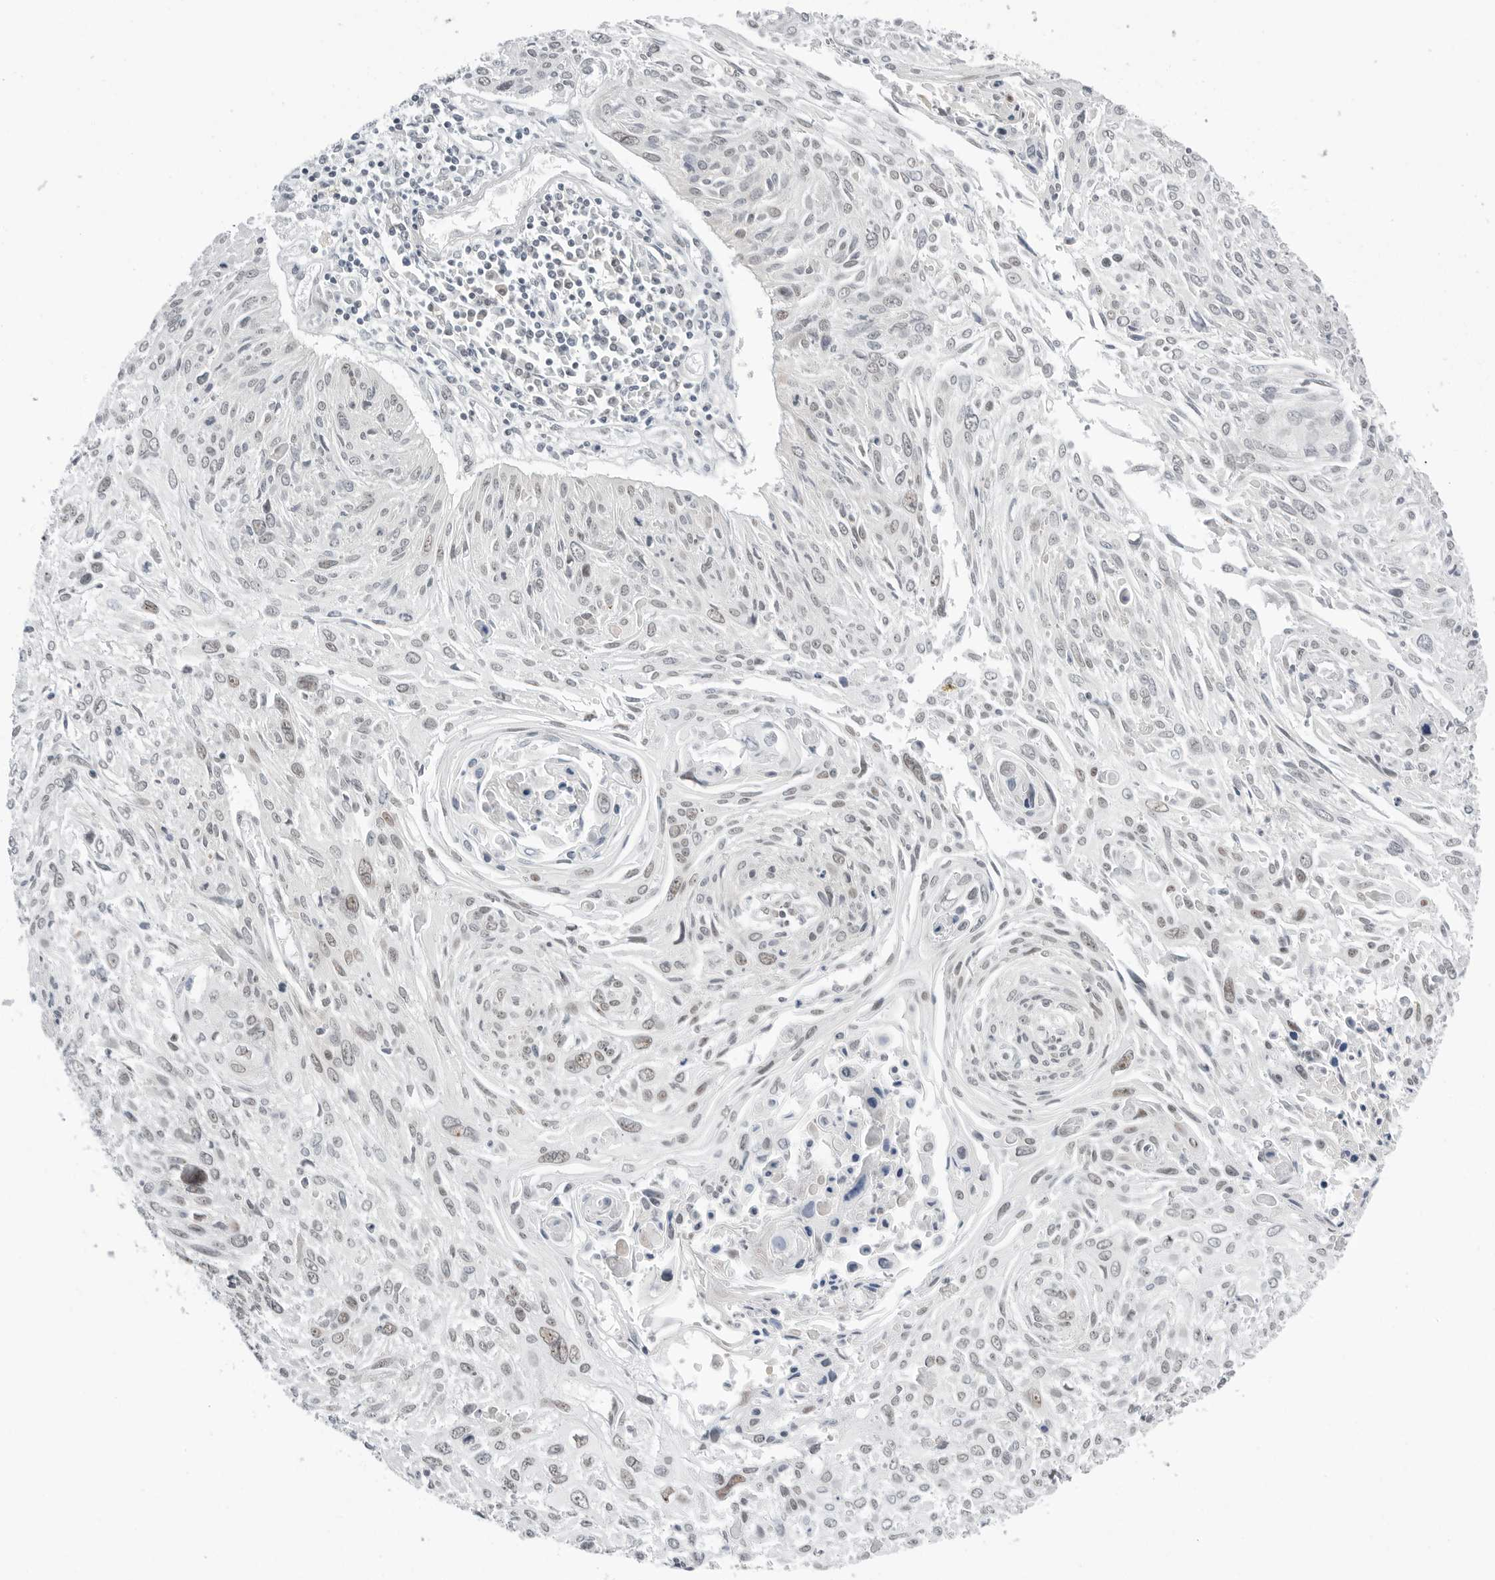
{"staining": {"intensity": "weak", "quantity": "<25%", "location": "nuclear"}, "tissue": "cervical cancer", "cell_type": "Tumor cells", "image_type": "cancer", "snomed": [{"axis": "morphology", "description": "Squamous cell carcinoma, NOS"}, {"axis": "topography", "description": "Cervix"}], "caption": "Immunohistochemical staining of human cervical squamous cell carcinoma shows no significant staining in tumor cells.", "gene": "WRAP53", "patient": {"sex": "female", "age": 51}}